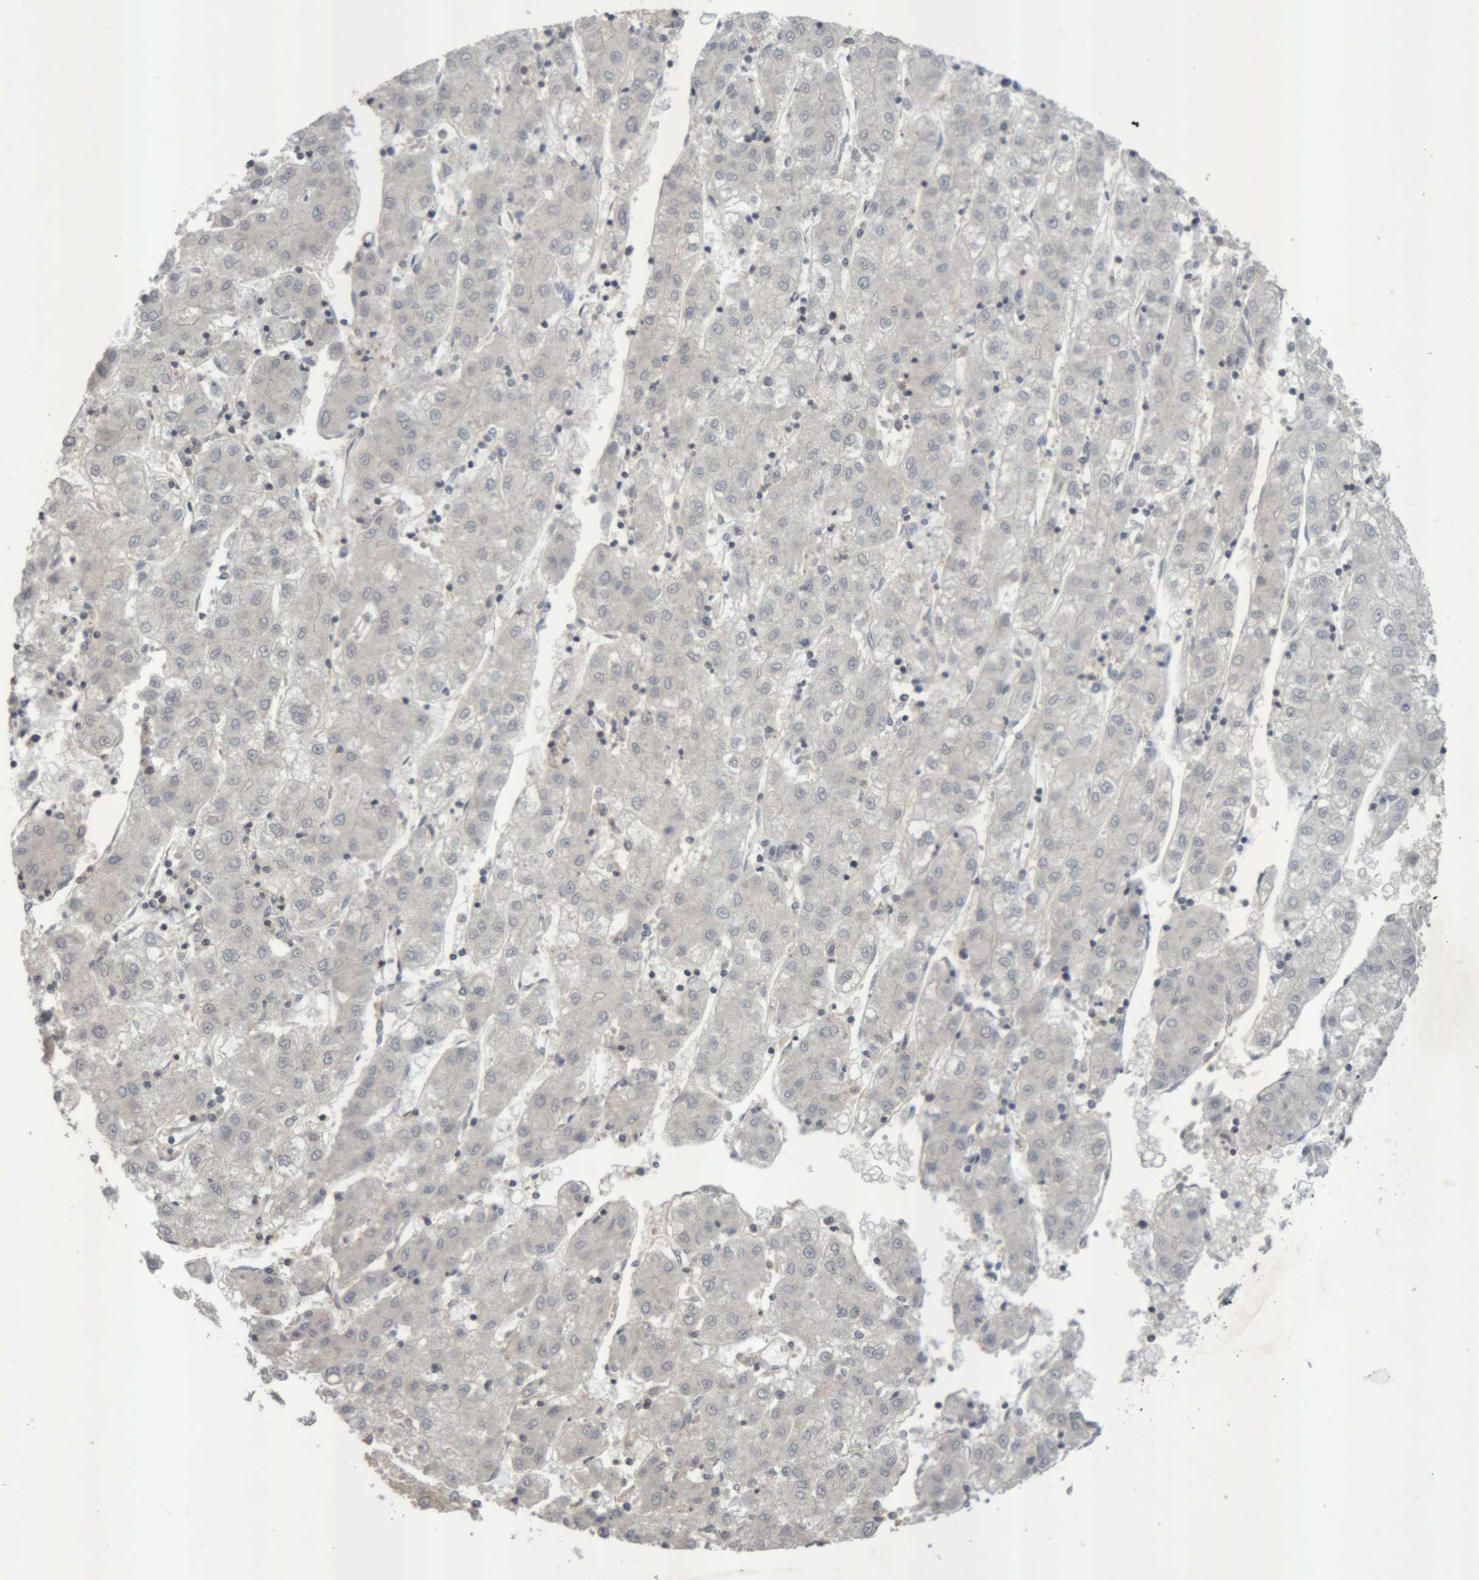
{"staining": {"intensity": "negative", "quantity": "none", "location": "none"}, "tissue": "liver cancer", "cell_type": "Tumor cells", "image_type": "cancer", "snomed": [{"axis": "morphology", "description": "Carcinoma, Hepatocellular, NOS"}, {"axis": "topography", "description": "Liver"}], "caption": "Liver cancer (hepatocellular carcinoma) stained for a protein using immunohistochemistry shows no expression tumor cells.", "gene": "NFATC2", "patient": {"sex": "male", "age": 72}}